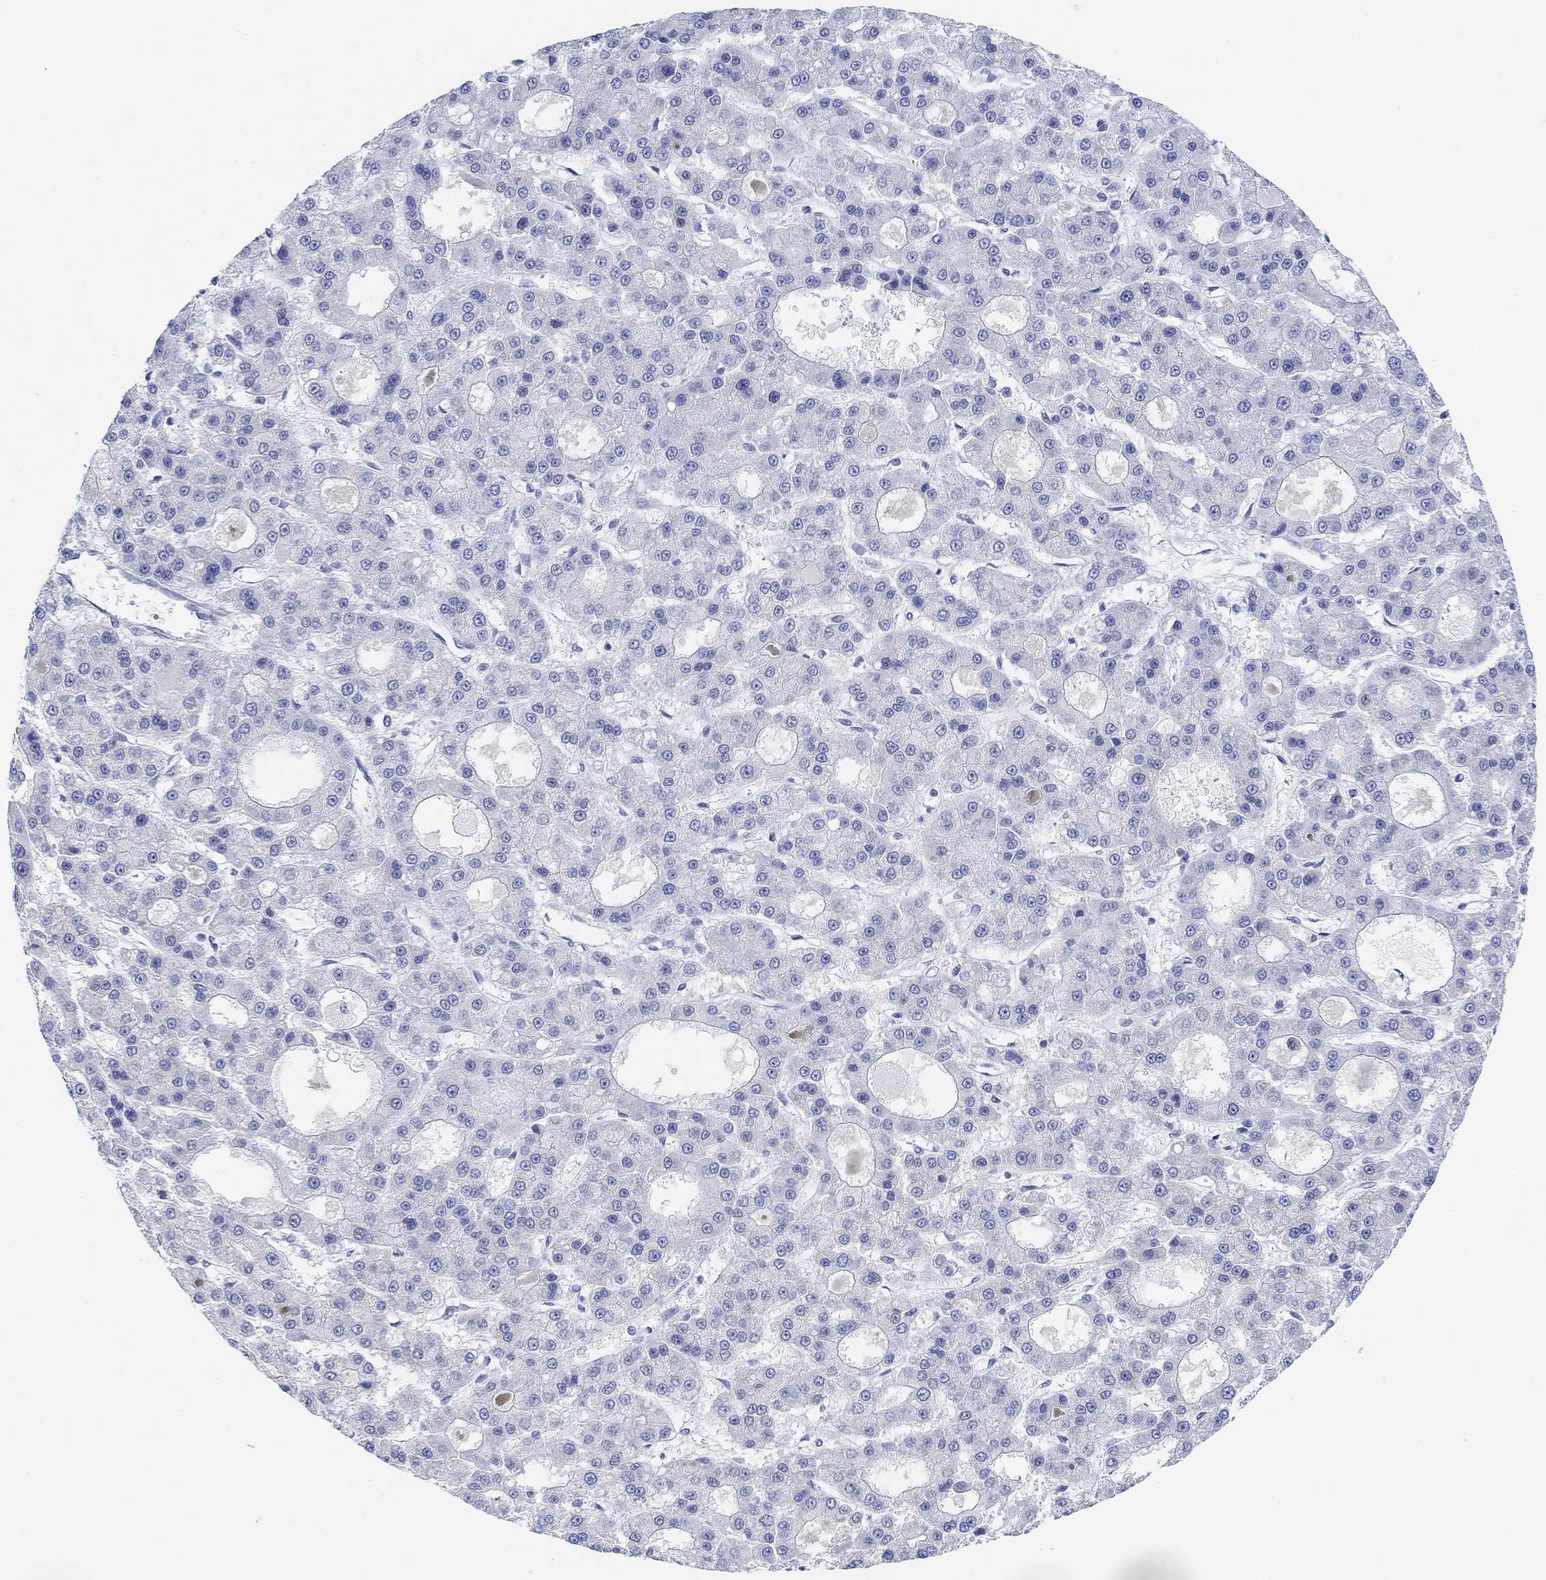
{"staining": {"intensity": "negative", "quantity": "none", "location": "none"}, "tissue": "liver cancer", "cell_type": "Tumor cells", "image_type": "cancer", "snomed": [{"axis": "morphology", "description": "Carcinoma, Hepatocellular, NOS"}, {"axis": "topography", "description": "Liver"}], "caption": "Image shows no significant protein expression in tumor cells of liver hepatocellular carcinoma.", "gene": "MUC1", "patient": {"sex": "male", "age": 70}}